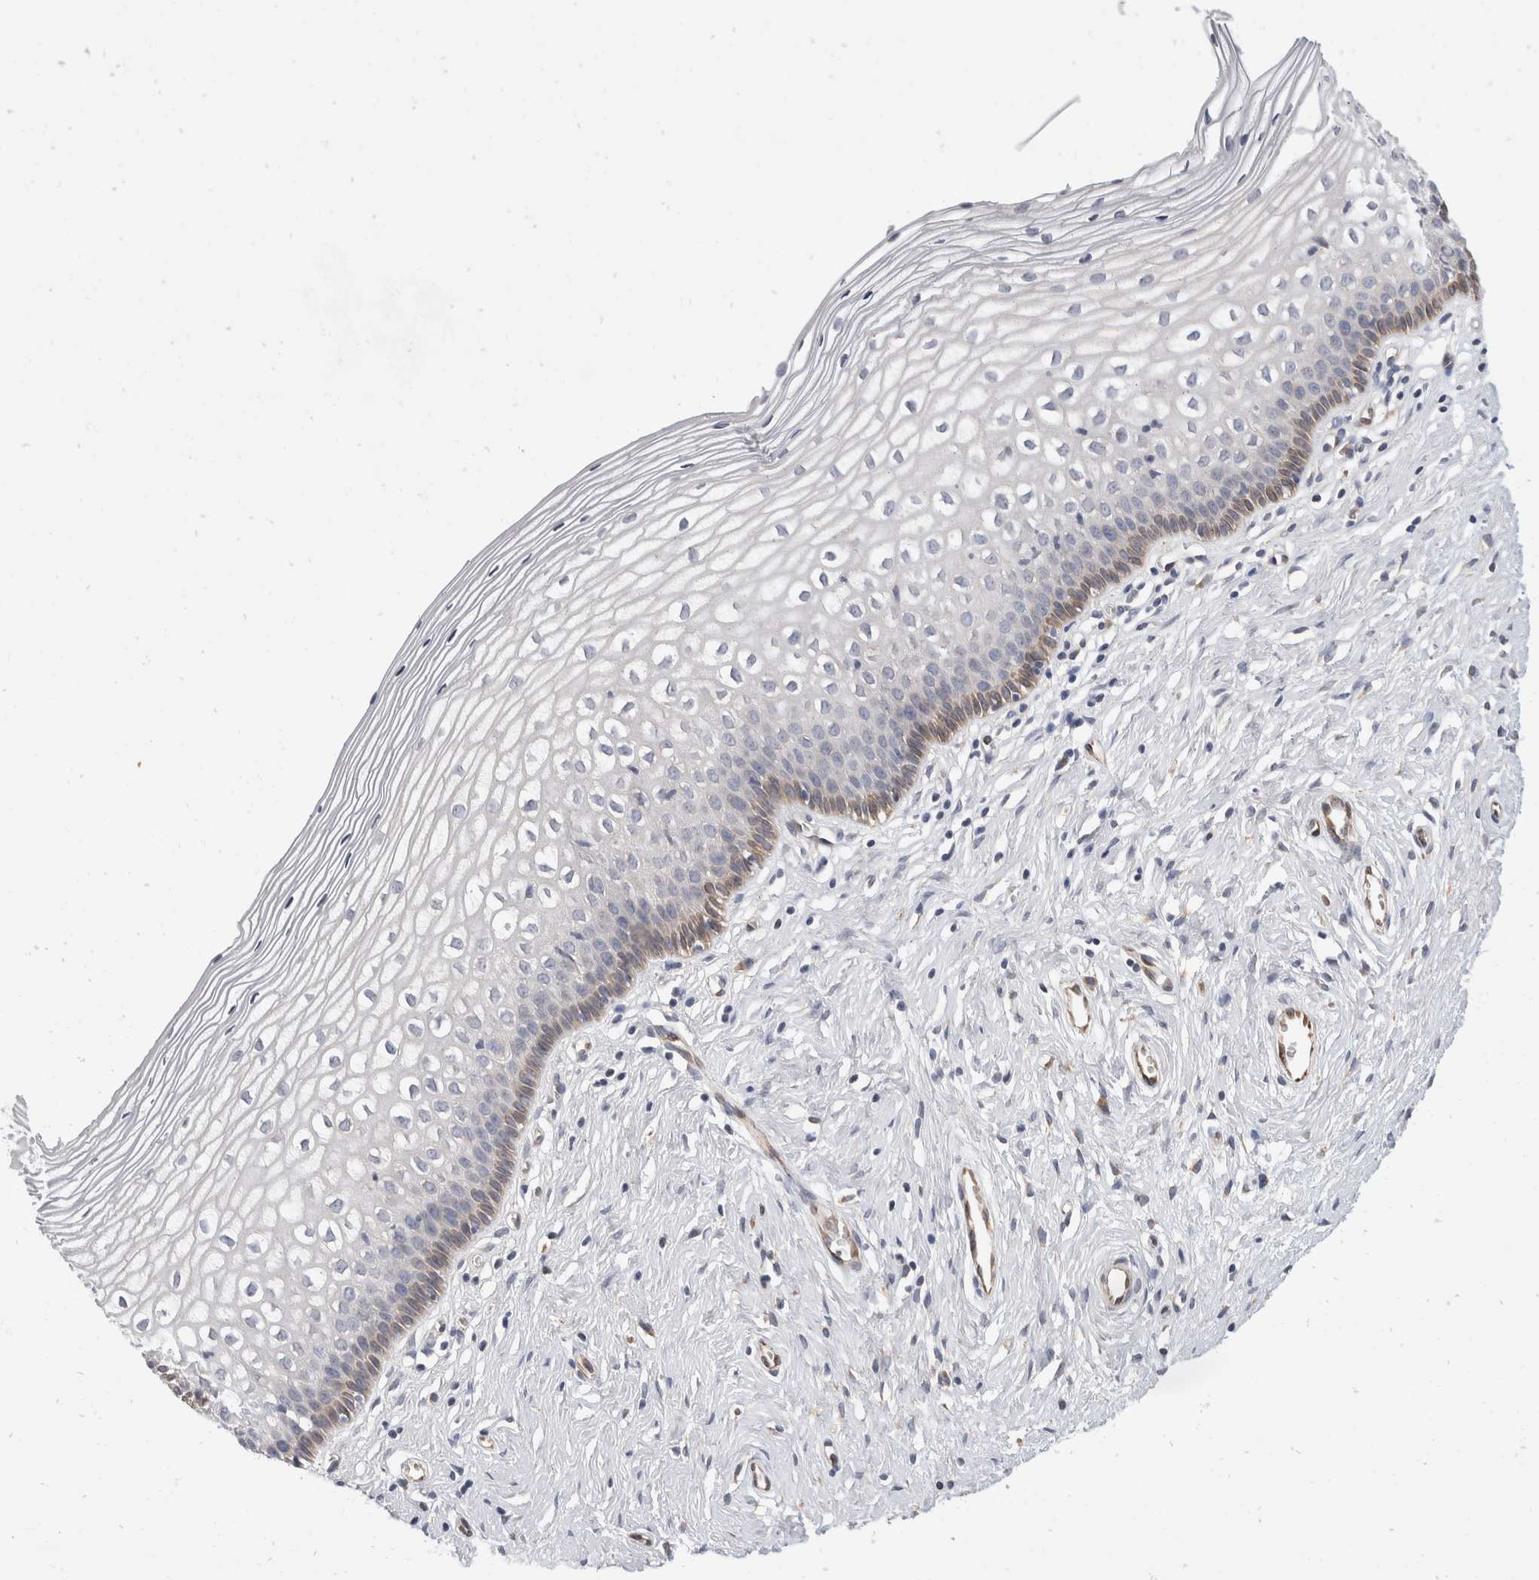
{"staining": {"intensity": "moderate", "quantity": "<25%", "location": "cytoplasmic/membranous"}, "tissue": "cervix", "cell_type": "Squamous epithelial cells", "image_type": "normal", "snomed": [{"axis": "morphology", "description": "Normal tissue, NOS"}, {"axis": "topography", "description": "Cervix"}], "caption": "Cervix stained with immunohistochemistry demonstrates moderate cytoplasmic/membranous staining in about <25% of squamous epithelial cells.", "gene": "TMEM245", "patient": {"sex": "female", "age": 27}}